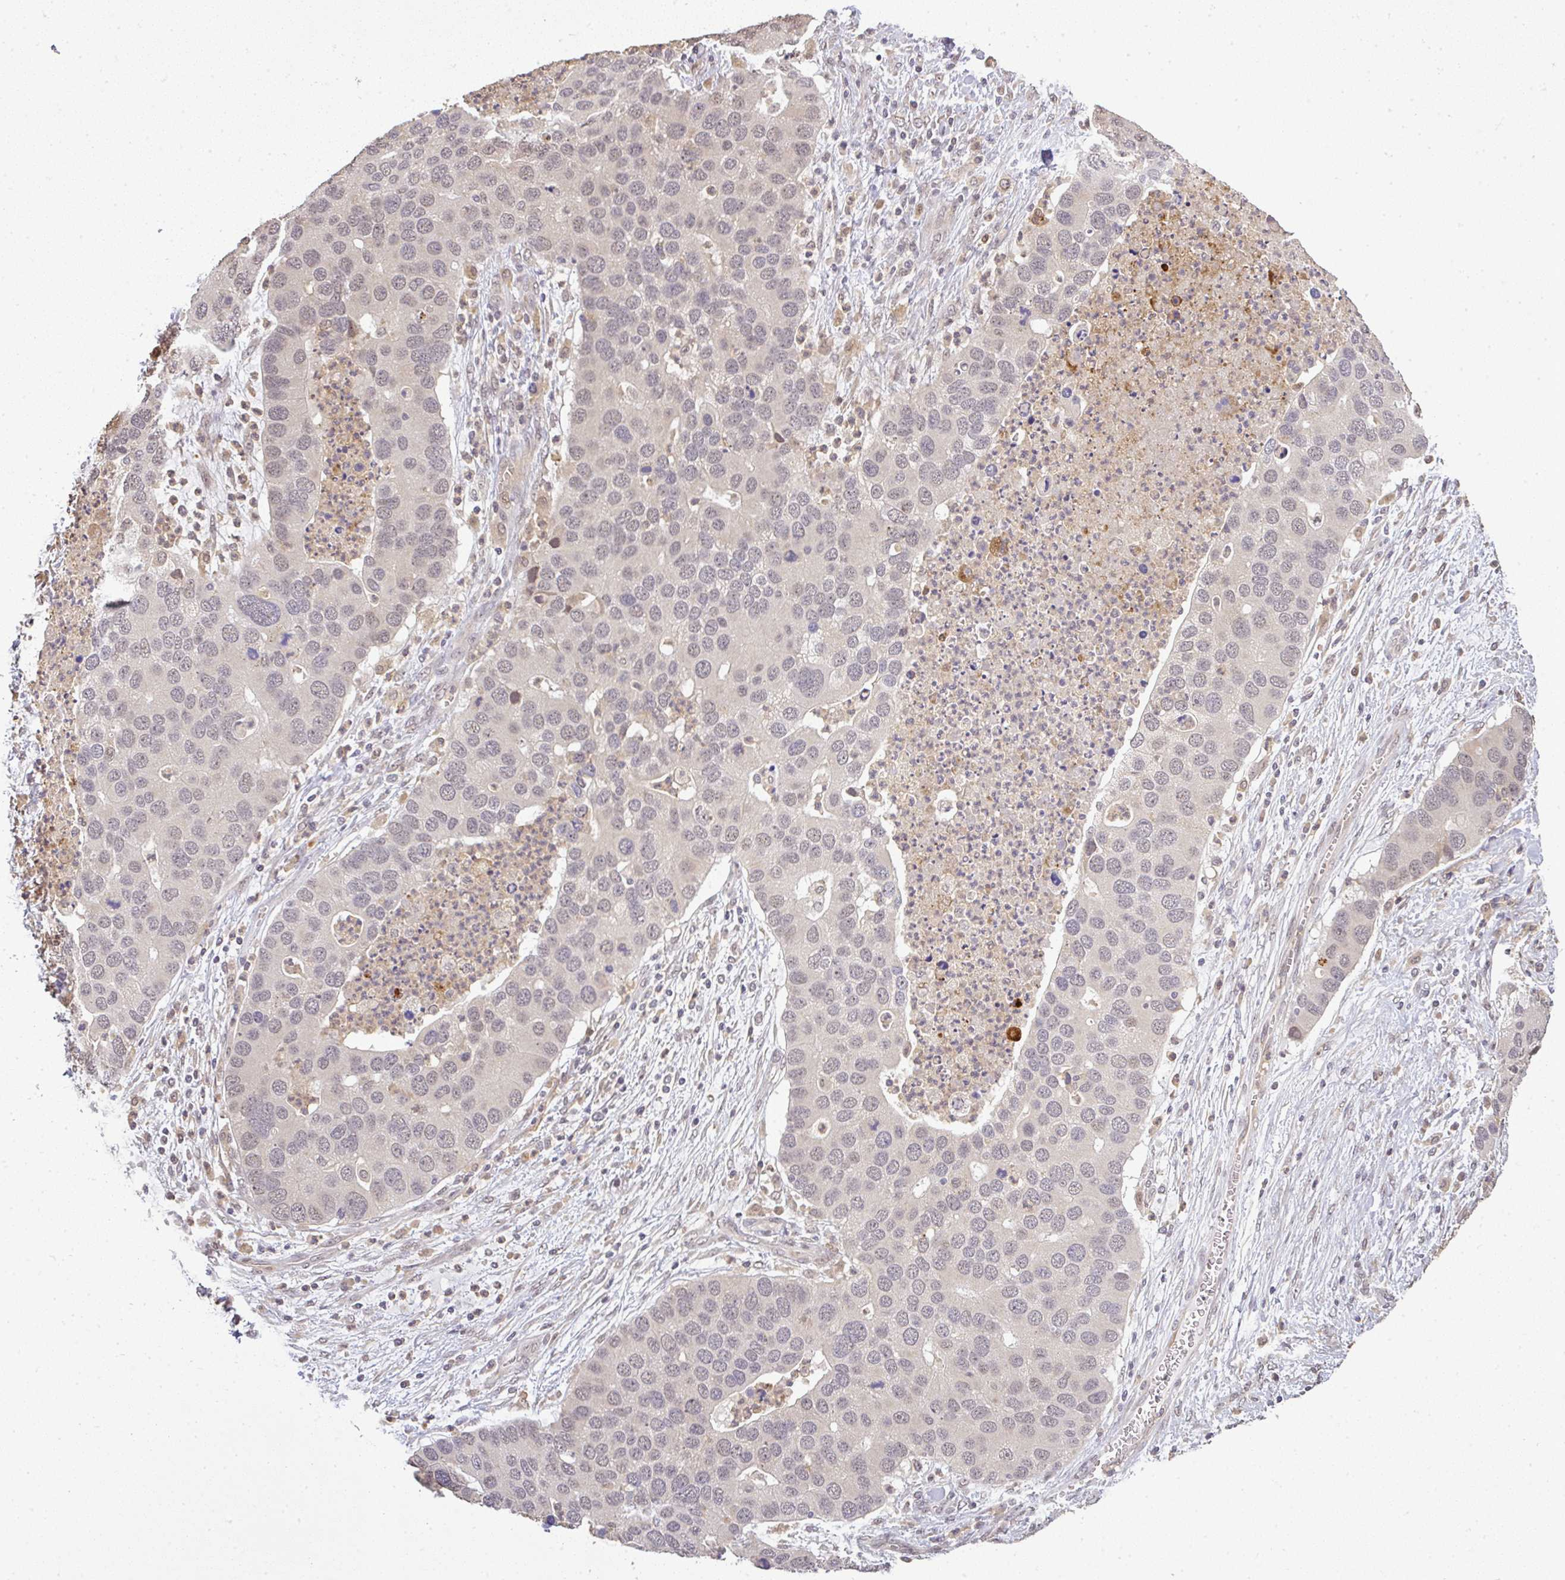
{"staining": {"intensity": "negative", "quantity": "none", "location": "none"}, "tissue": "lung cancer", "cell_type": "Tumor cells", "image_type": "cancer", "snomed": [{"axis": "morphology", "description": "Aneuploidy"}, {"axis": "morphology", "description": "Adenocarcinoma, NOS"}, {"axis": "topography", "description": "Lymph node"}, {"axis": "topography", "description": "Lung"}], "caption": "The immunohistochemistry (IHC) image has no significant expression in tumor cells of lung cancer tissue.", "gene": "FAM153A", "patient": {"sex": "female", "age": 74}}